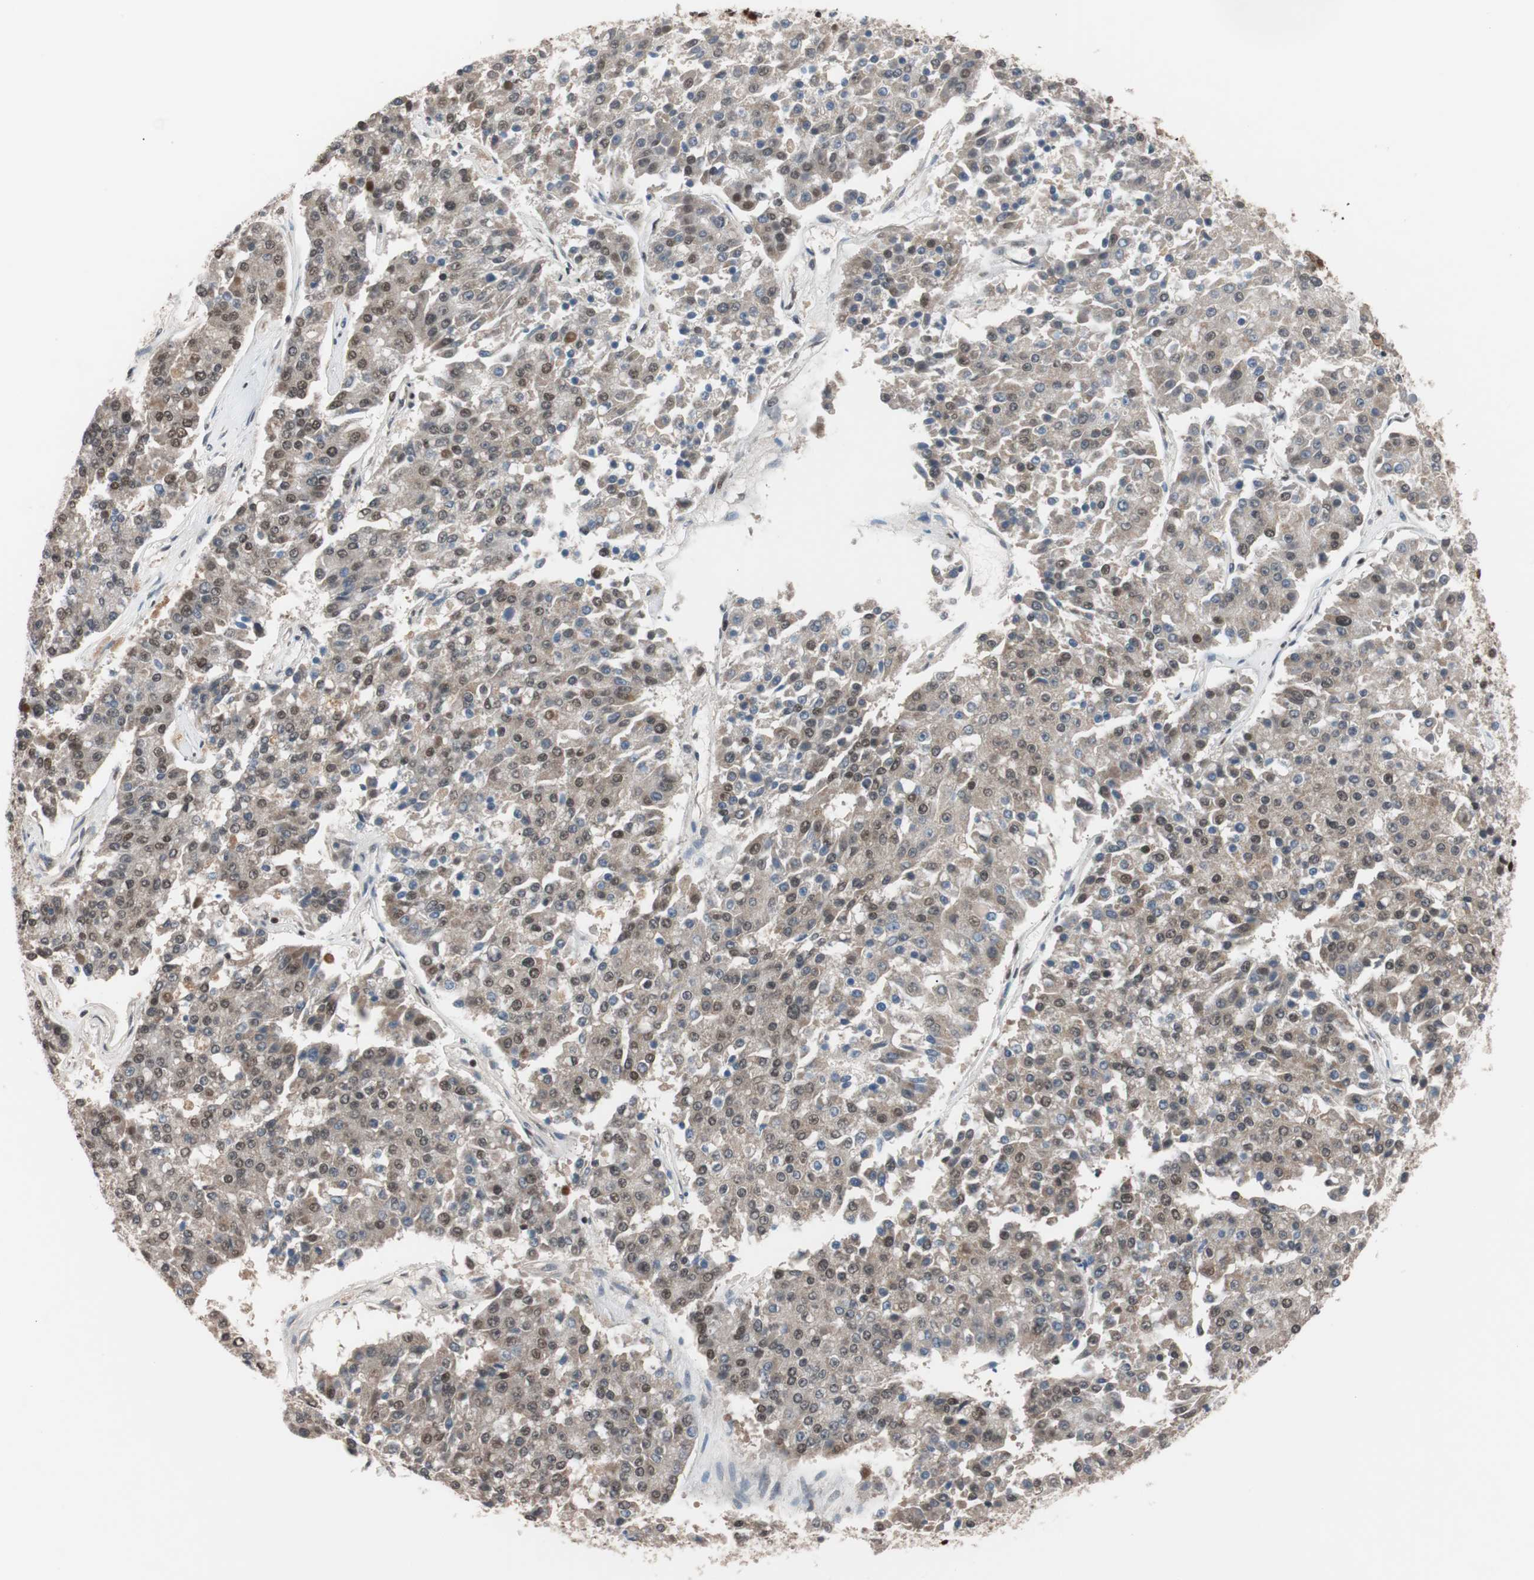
{"staining": {"intensity": "moderate", "quantity": ">75%", "location": "nuclear"}, "tissue": "pancreatic cancer", "cell_type": "Tumor cells", "image_type": "cancer", "snomed": [{"axis": "morphology", "description": "Adenocarcinoma, NOS"}, {"axis": "topography", "description": "Pancreas"}], "caption": "Human pancreatic cancer stained with a protein marker exhibits moderate staining in tumor cells.", "gene": "CHAMP1", "patient": {"sex": "male", "age": 50}}